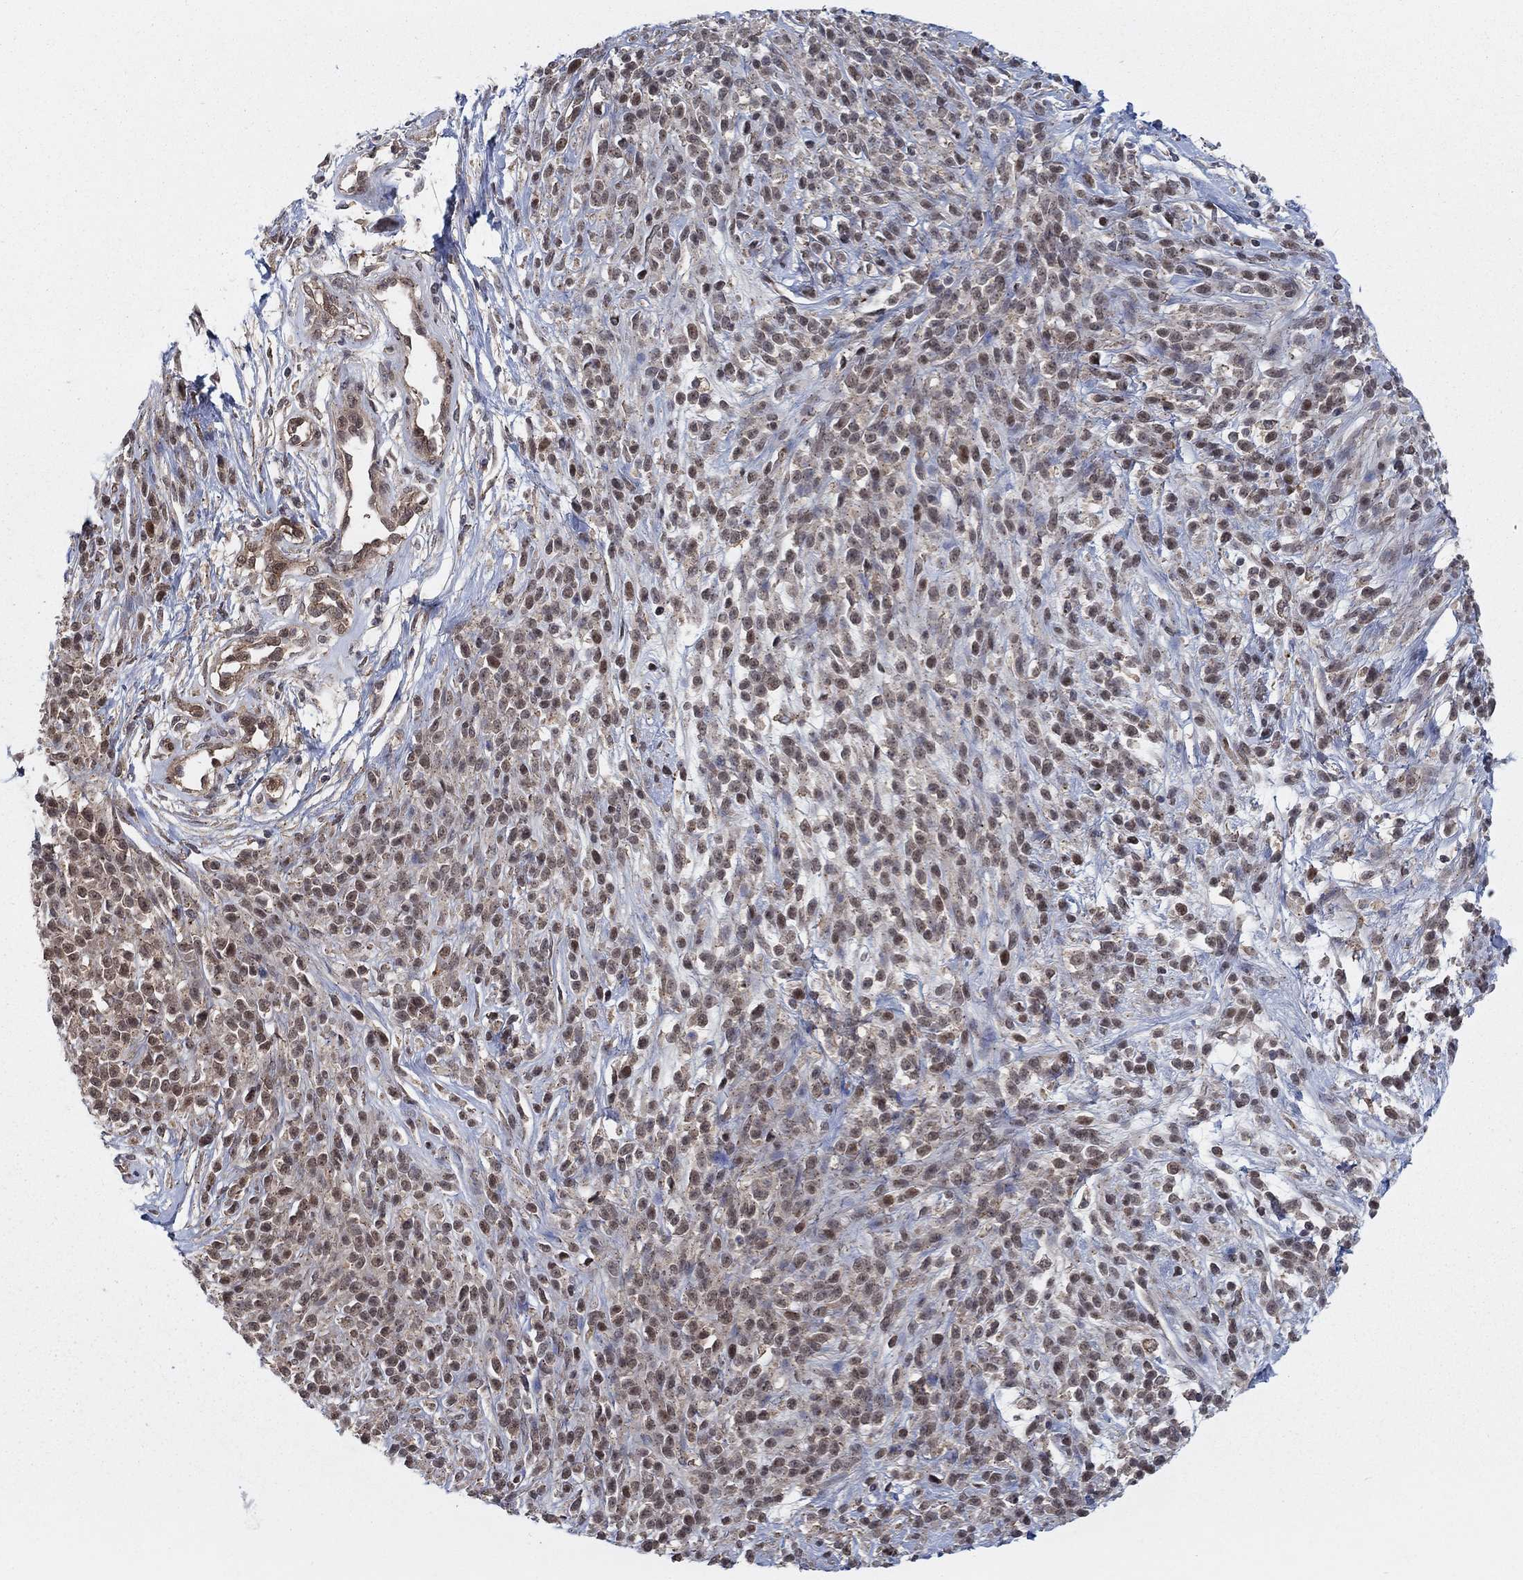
{"staining": {"intensity": "moderate", "quantity": "25%-75%", "location": "cytoplasmic/membranous,nuclear"}, "tissue": "melanoma", "cell_type": "Tumor cells", "image_type": "cancer", "snomed": [{"axis": "morphology", "description": "Malignant melanoma, NOS"}, {"axis": "topography", "description": "Skin"}, {"axis": "topography", "description": "Skin of trunk"}], "caption": "High-power microscopy captured an immunohistochemistry micrograph of malignant melanoma, revealing moderate cytoplasmic/membranous and nuclear staining in approximately 25%-75% of tumor cells.", "gene": "SH3RF1", "patient": {"sex": "male", "age": 74}}